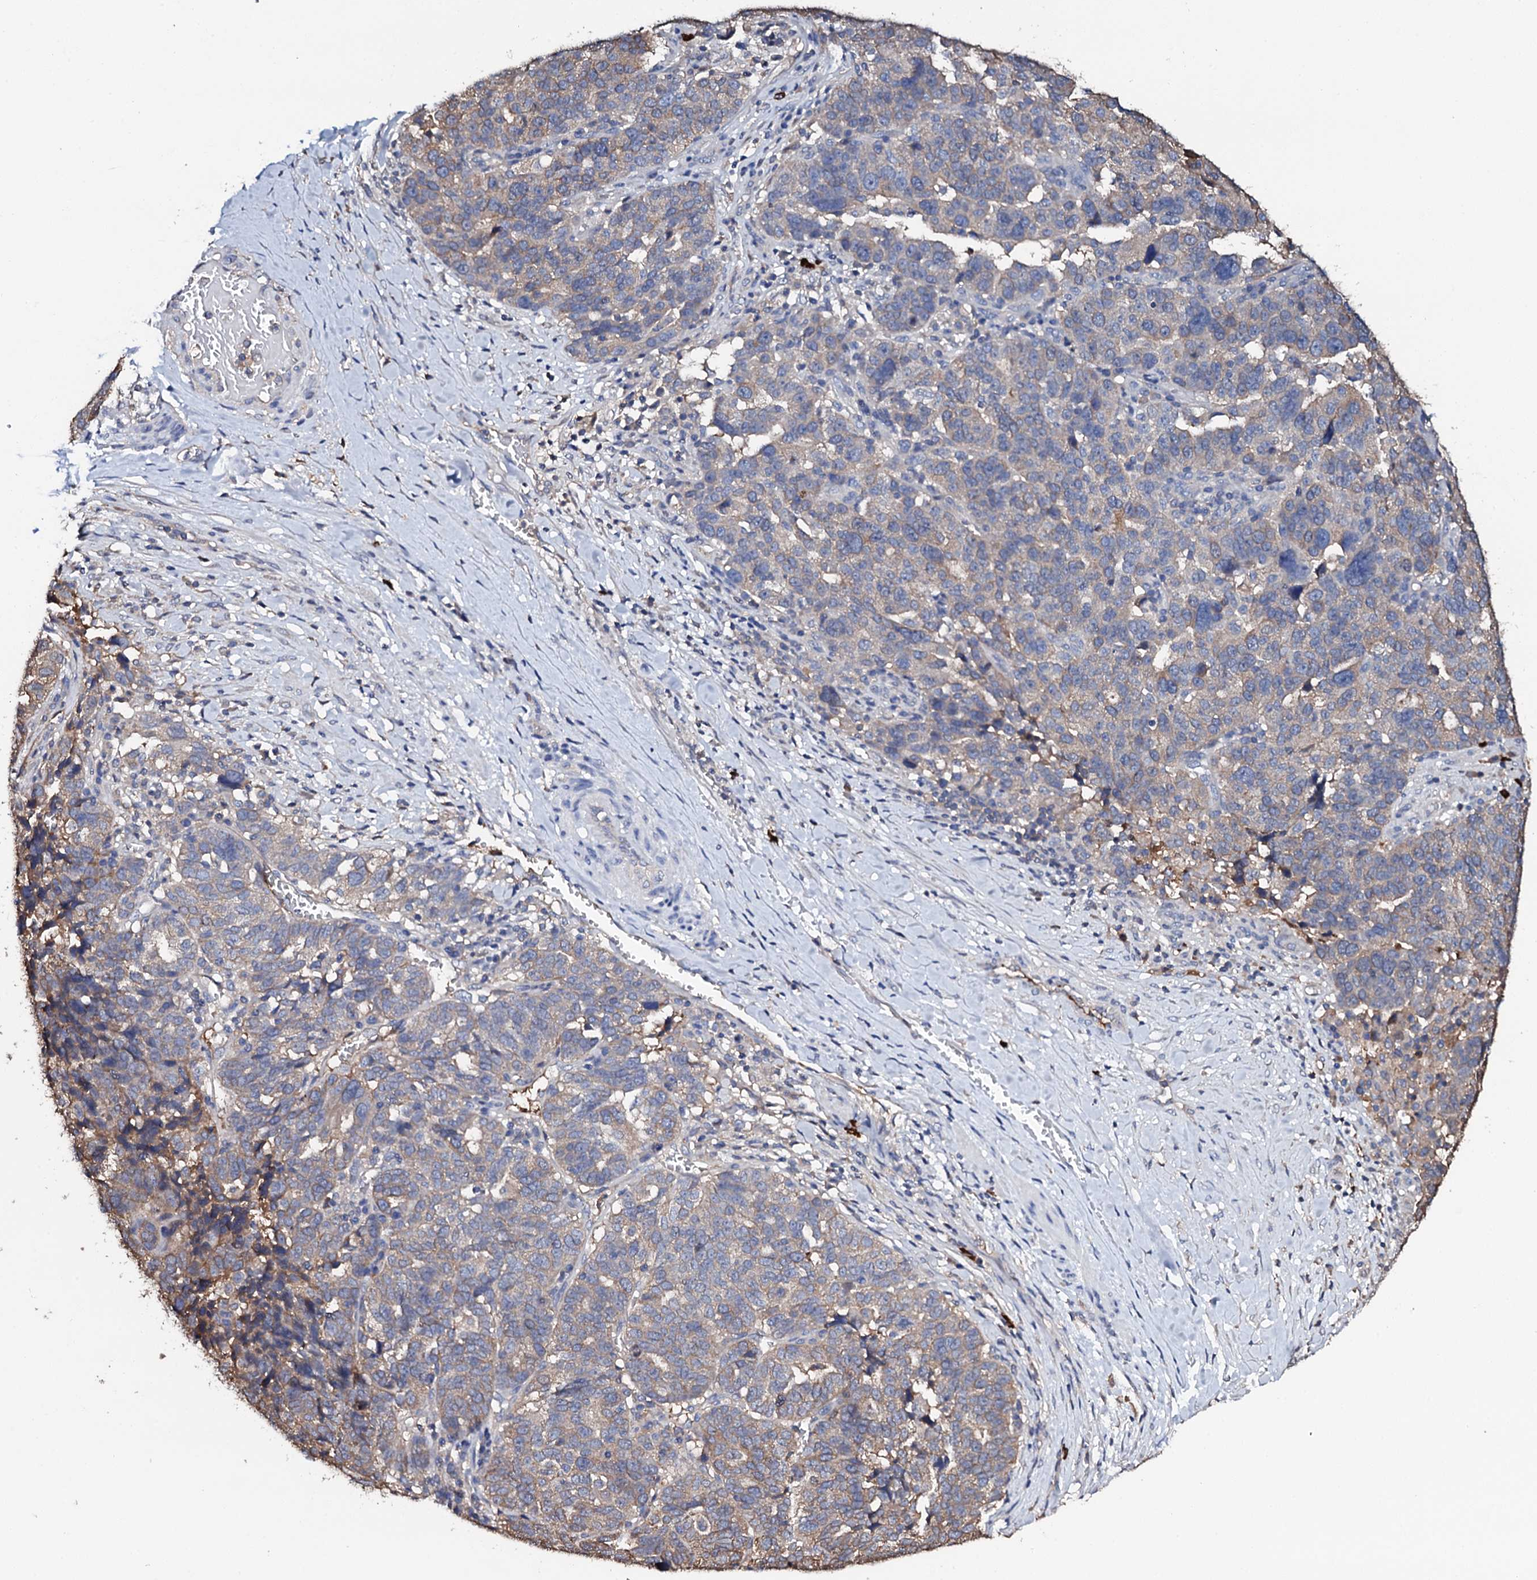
{"staining": {"intensity": "weak", "quantity": "25%-75%", "location": "cytoplasmic/membranous"}, "tissue": "ovarian cancer", "cell_type": "Tumor cells", "image_type": "cancer", "snomed": [{"axis": "morphology", "description": "Cystadenocarcinoma, serous, NOS"}, {"axis": "topography", "description": "Ovary"}], "caption": "Approximately 25%-75% of tumor cells in ovarian cancer (serous cystadenocarcinoma) show weak cytoplasmic/membranous protein expression as visualized by brown immunohistochemical staining.", "gene": "TCAF2", "patient": {"sex": "female", "age": 59}}